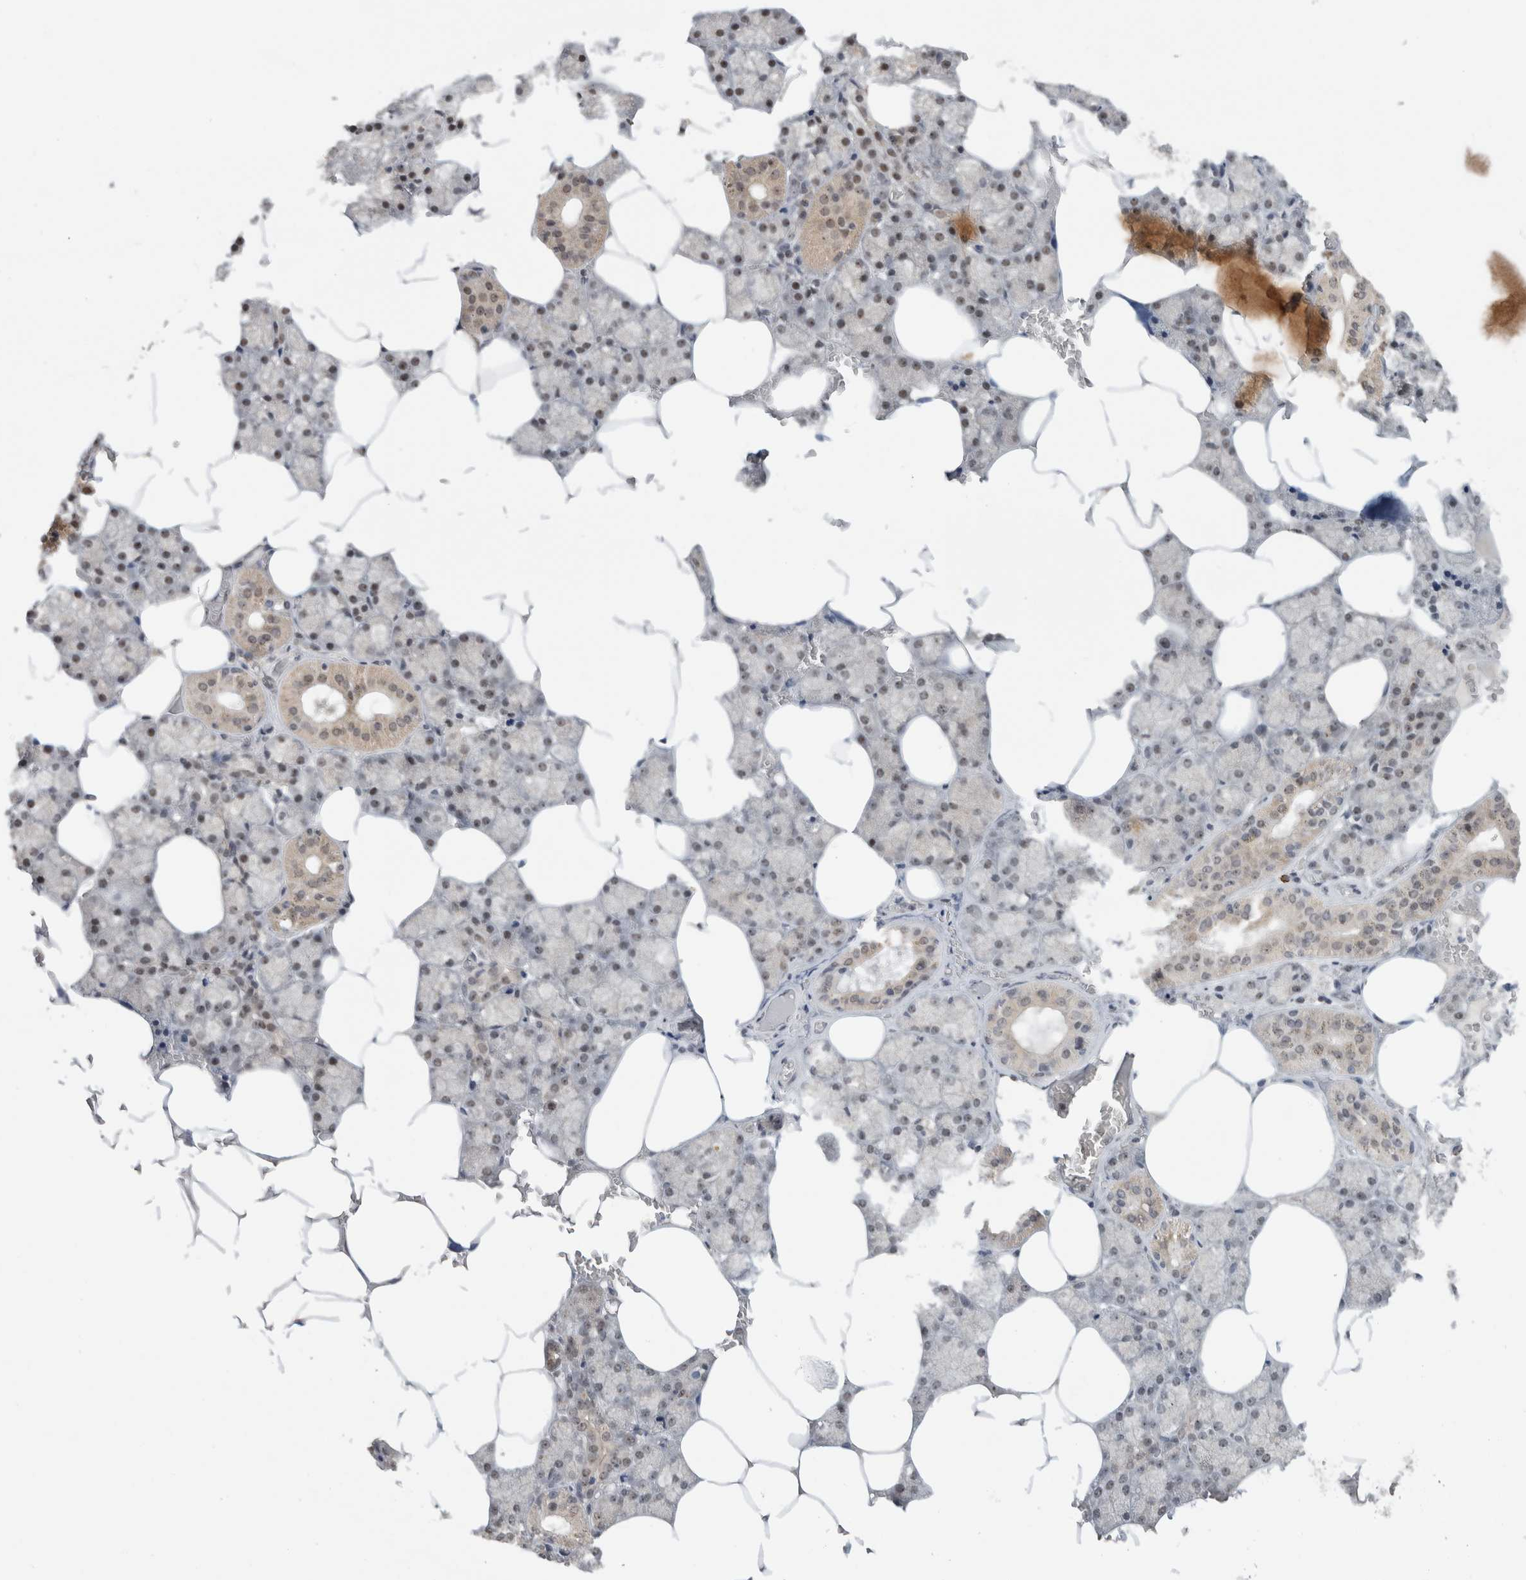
{"staining": {"intensity": "weak", "quantity": "<25%", "location": "cytoplasmic/membranous"}, "tissue": "salivary gland", "cell_type": "Glandular cells", "image_type": "normal", "snomed": [{"axis": "morphology", "description": "Normal tissue, NOS"}, {"axis": "topography", "description": "Salivary gland"}], "caption": "DAB immunohistochemical staining of unremarkable human salivary gland displays no significant staining in glandular cells.", "gene": "MPHOSPH6", "patient": {"sex": "male", "age": 62}}